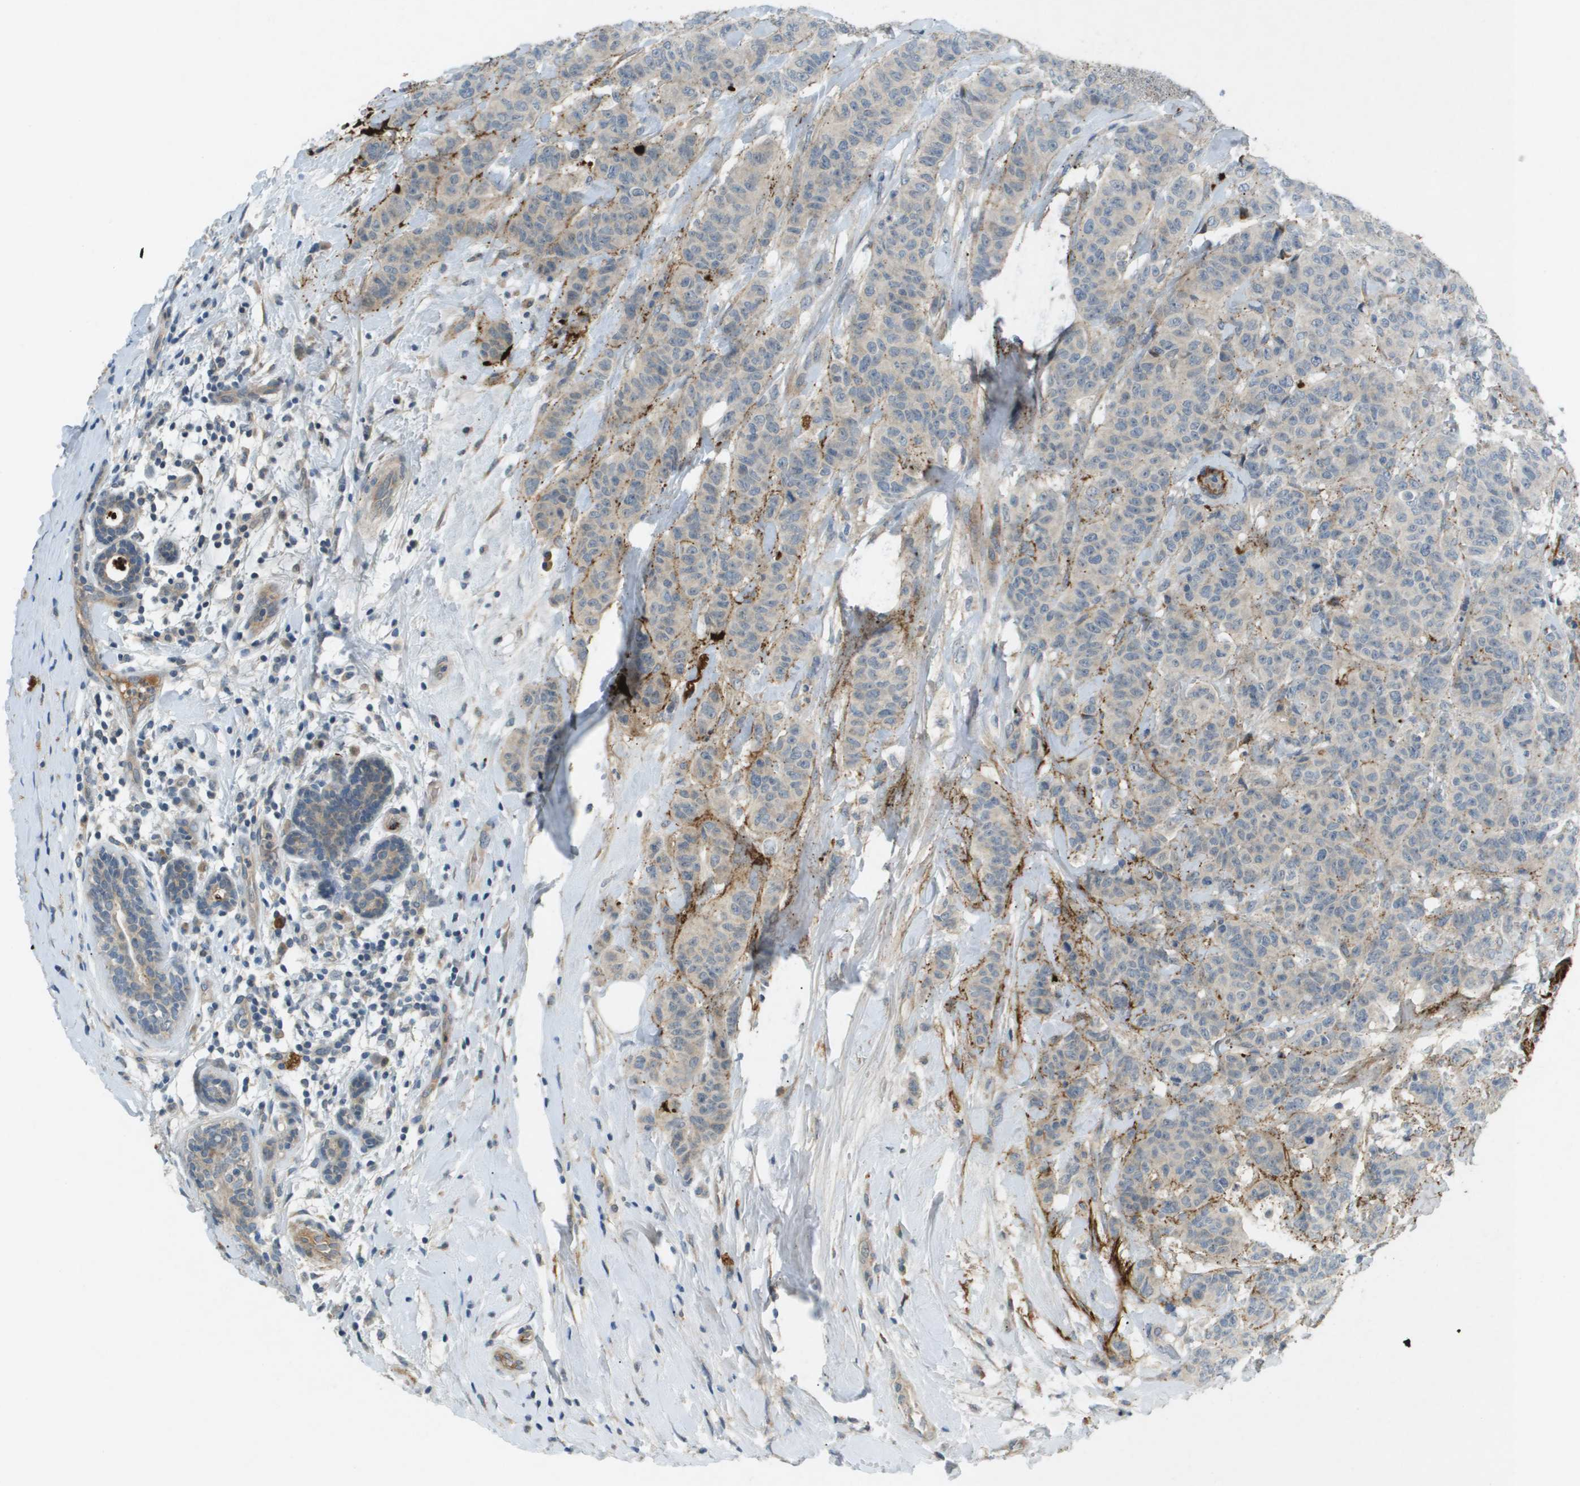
{"staining": {"intensity": "weak", "quantity": "<25%", "location": "cytoplasmic/membranous"}, "tissue": "breast cancer", "cell_type": "Tumor cells", "image_type": "cancer", "snomed": [{"axis": "morphology", "description": "Normal tissue, NOS"}, {"axis": "morphology", "description": "Duct carcinoma"}, {"axis": "topography", "description": "Breast"}], "caption": "Micrograph shows no protein expression in tumor cells of breast cancer (intraductal carcinoma) tissue.", "gene": "VTN", "patient": {"sex": "female", "age": 40}}